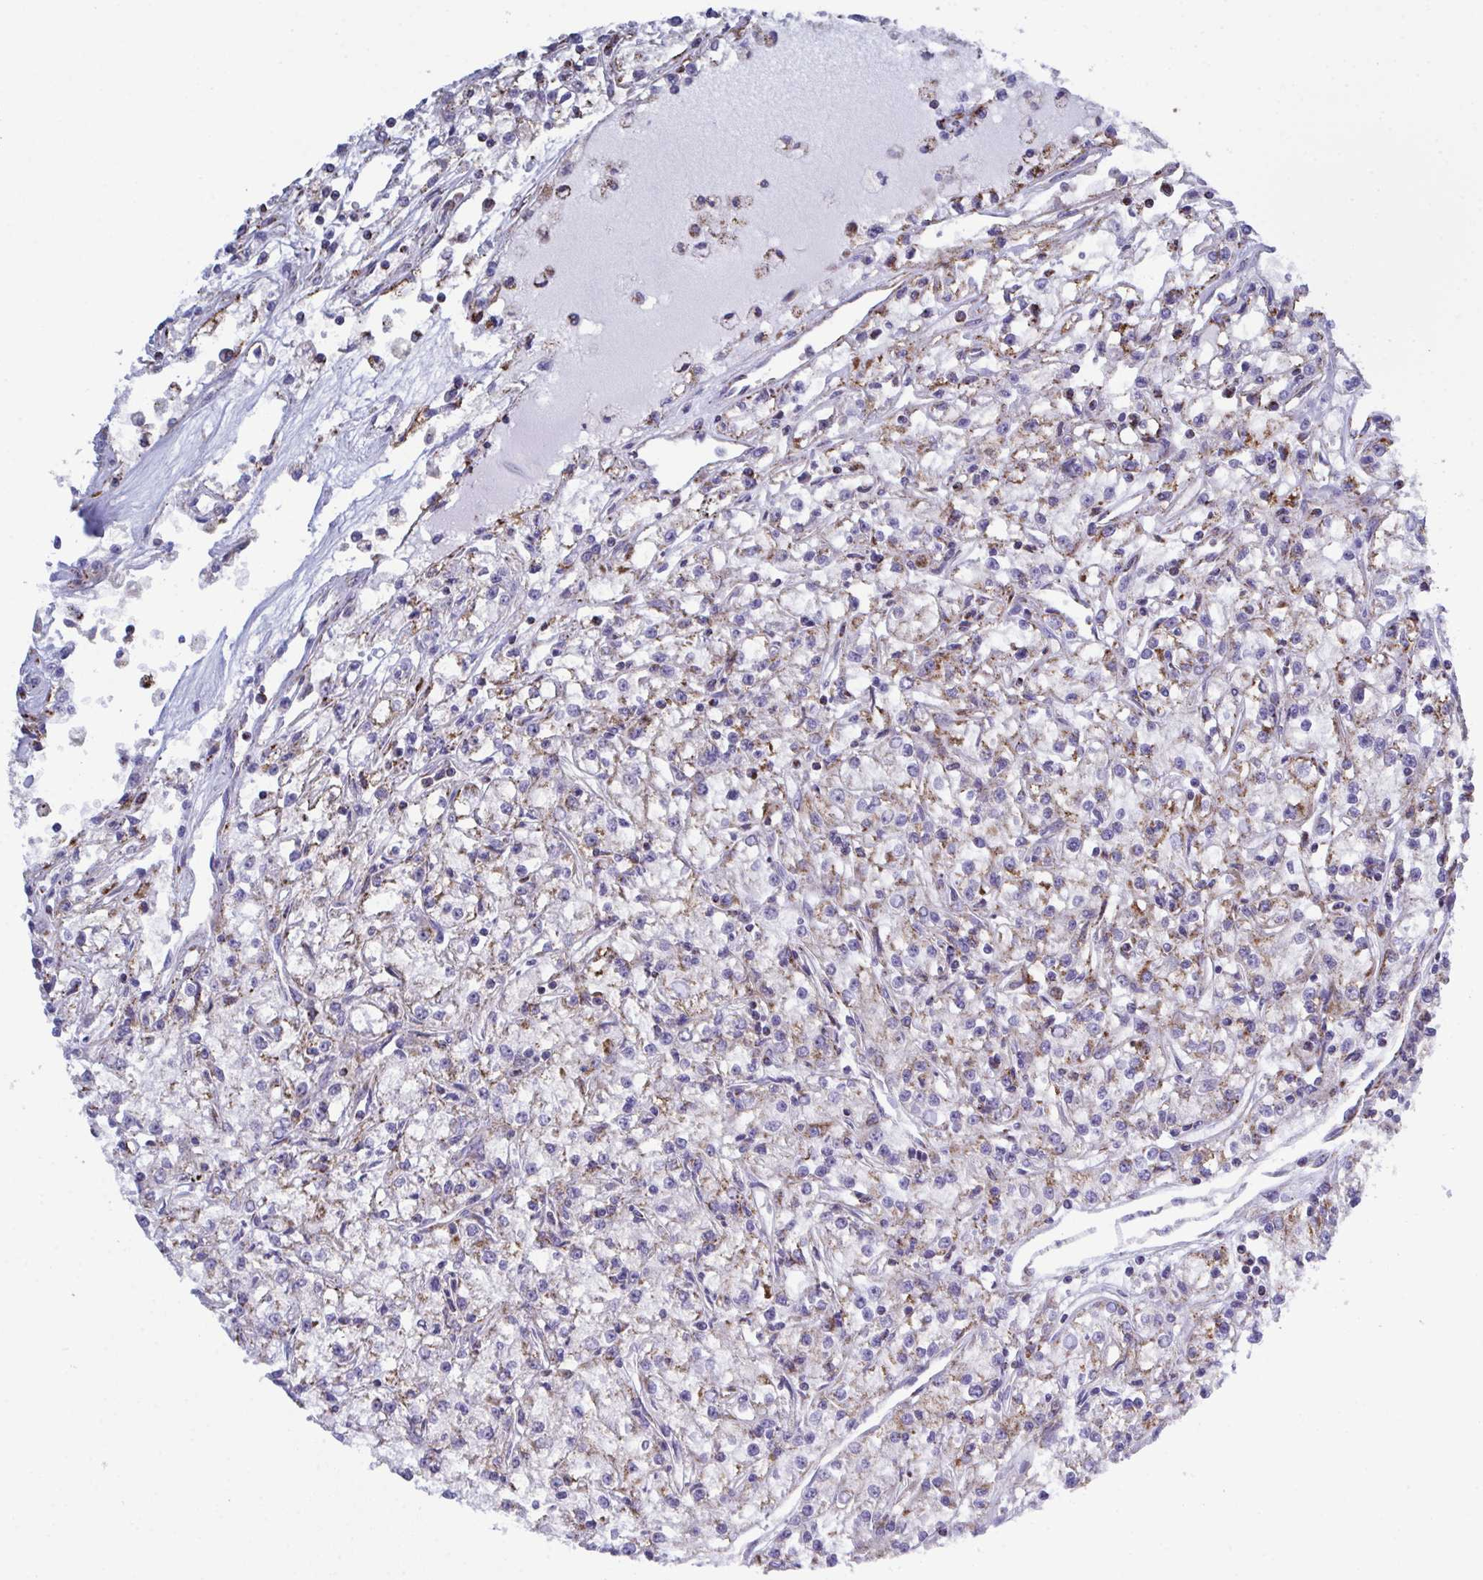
{"staining": {"intensity": "weak", "quantity": "<25%", "location": "cytoplasmic/membranous"}, "tissue": "renal cancer", "cell_type": "Tumor cells", "image_type": "cancer", "snomed": [{"axis": "morphology", "description": "Adenocarcinoma, NOS"}, {"axis": "topography", "description": "Kidney"}], "caption": "Tumor cells are negative for brown protein staining in renal cancer (adenocarcinoma). (DAB (3,3'-diaminobenzidine) IHC, high magnification).", "gene": "CSDE1", "patient": {"sex": "female", "age": 59}}